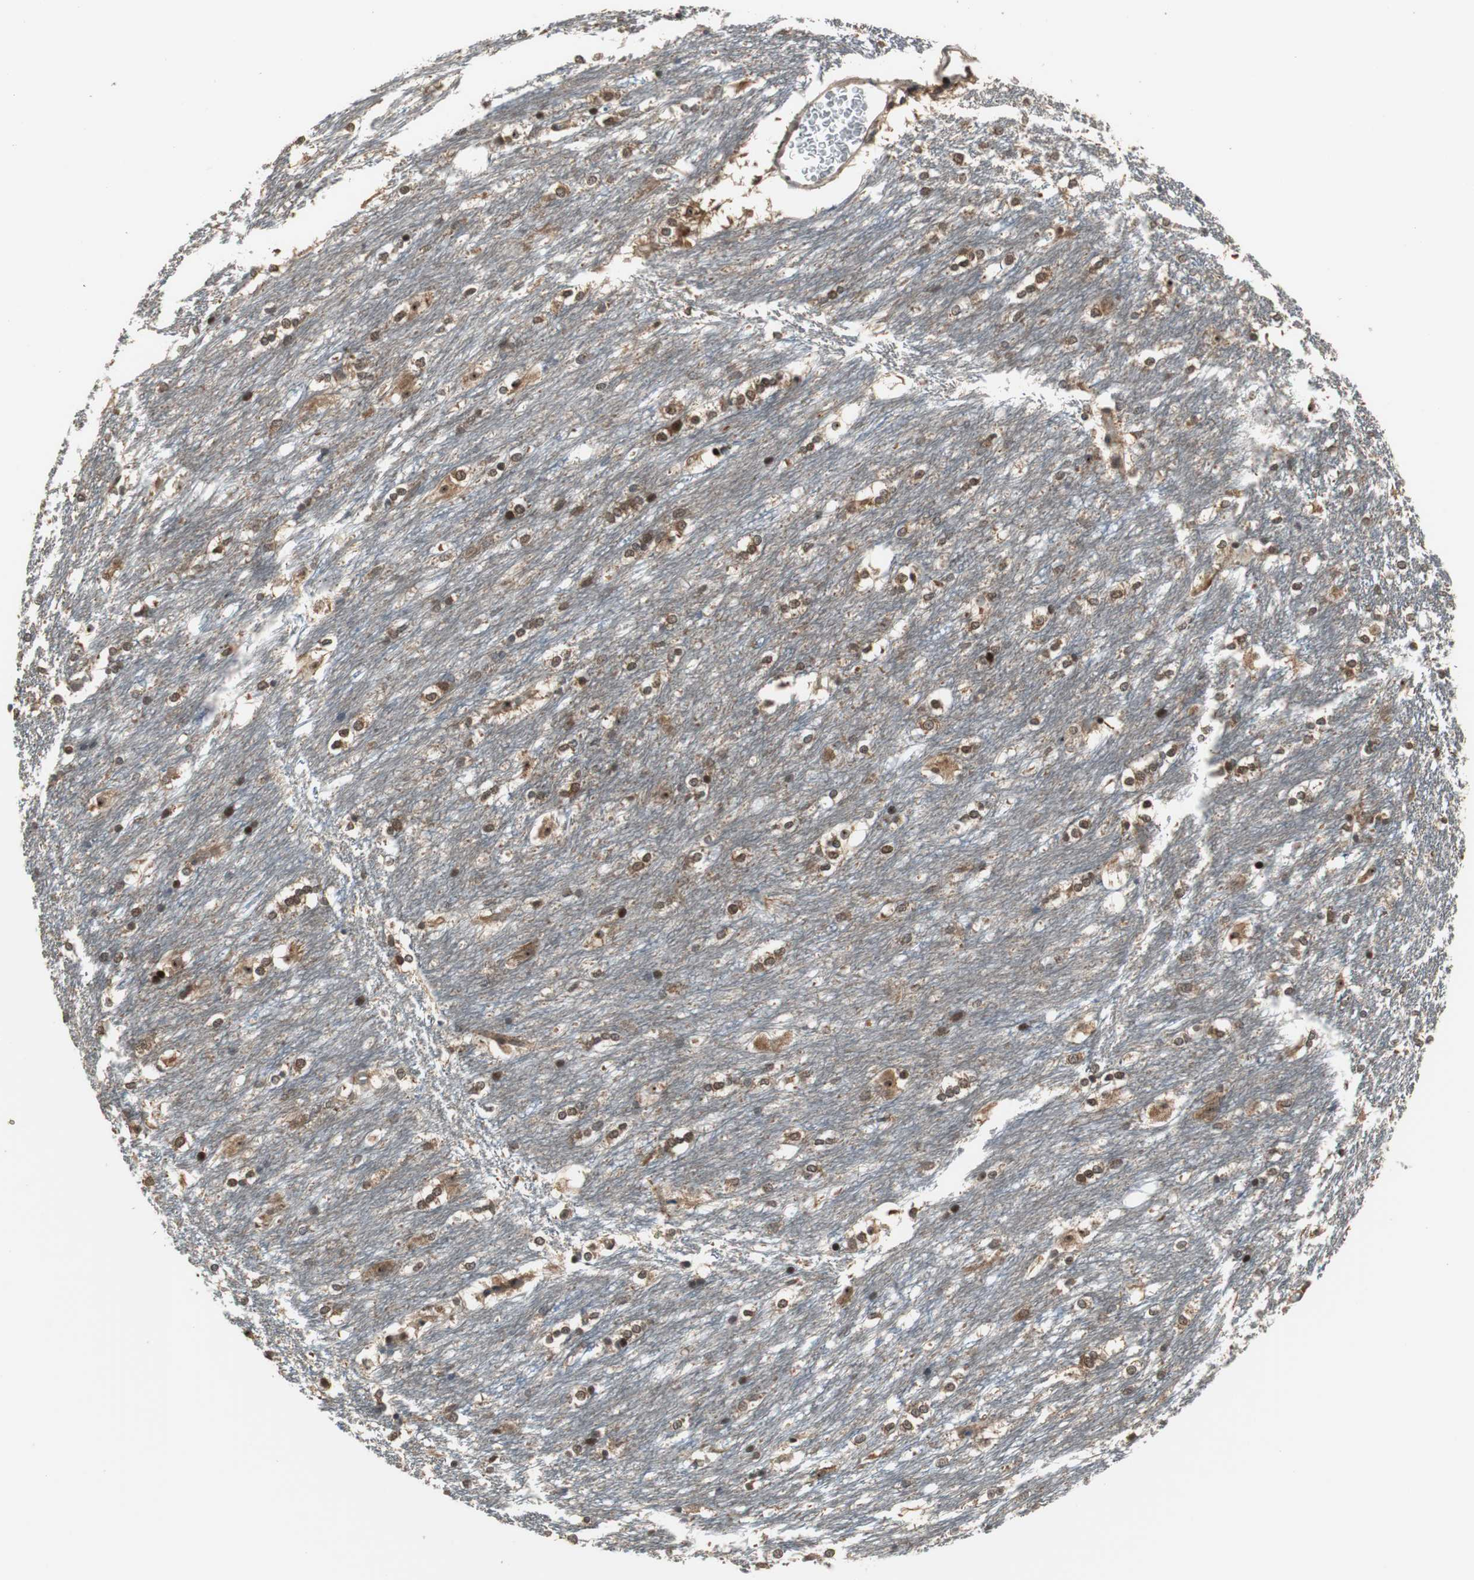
{"staining": {"intensity": "moderate", "quantity": ">75%", "location": "cytoplasmic/membranous,nuclear"}, "tissue": "caudate", "cell_type": "Glial cells", "image_type": "normal", "snomed": [{"axis": "morphology", "description": "Normal tissue, NOS"}, {"axis": "topography", "description": "Lateral ventricle wall"}], "caption": "Glial cells display medium levels of moderate cytoplasmic/membranous,nuclear staining in about >75% of cells in unremarkable caudate. (DAB (3,3'-diaminobenzidine) IHC with brightfield microscopy, high magnification).", "gene": "PFDN1", "patient": {"sex": "female", "age": 19}}